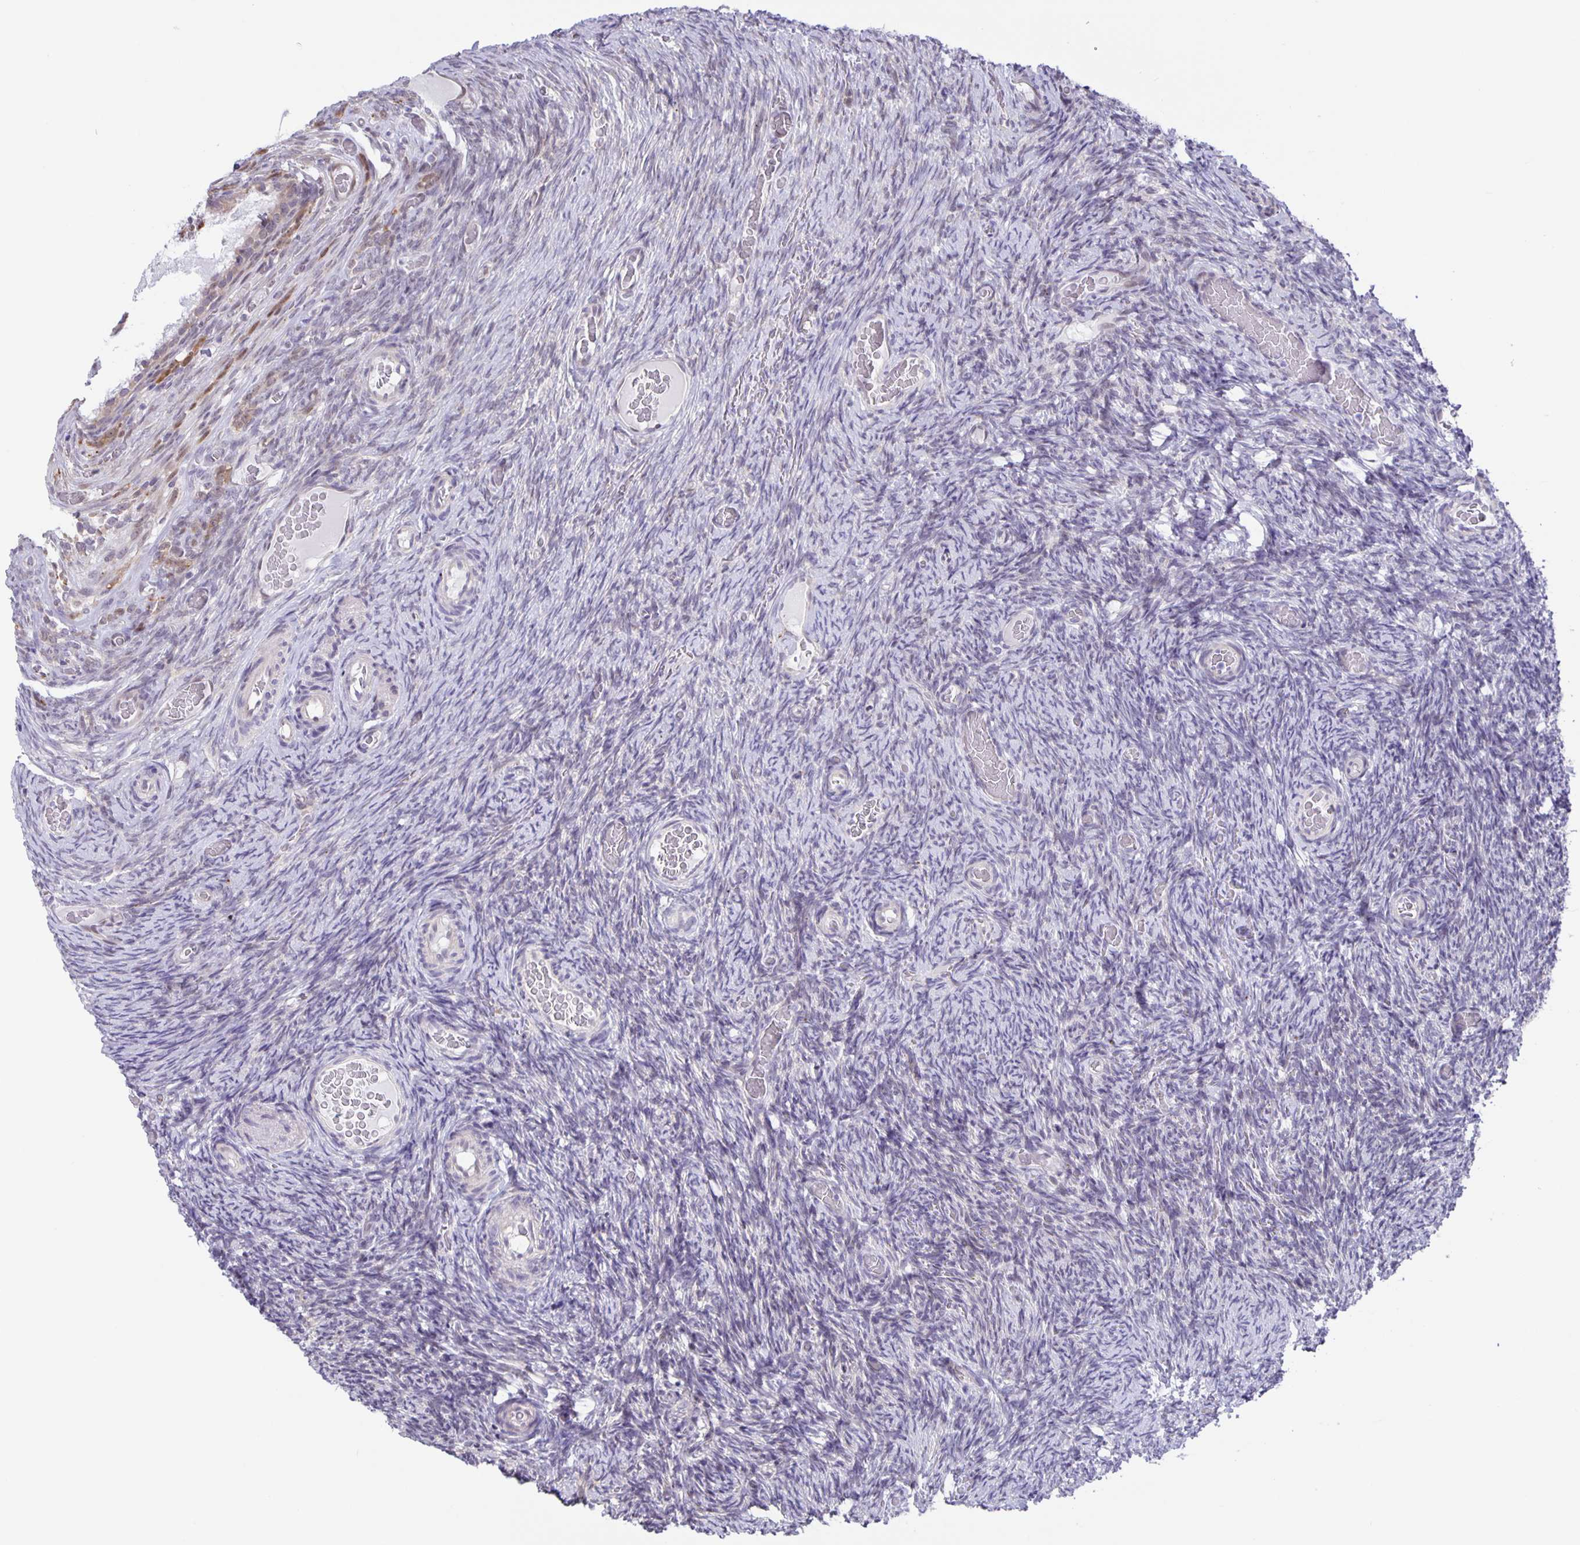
{"staining": {"intensity": "negative", "quantity": "none", "location": "none"}, "tissue": "ovary", "cell_type": "Ovarian stroma cells", "image_type": "normal", "snomed": [{"axis": "morphology", "description": "Normal tissue, NOS"}, {"axis": "topography", "description": "Ovary"}], "caption": "Histopathology image shows no protein expression in ovarian stroma cells of benign ovary.", "gene": "MAPK12", "patient": {"sex": "female", "age": 34}}